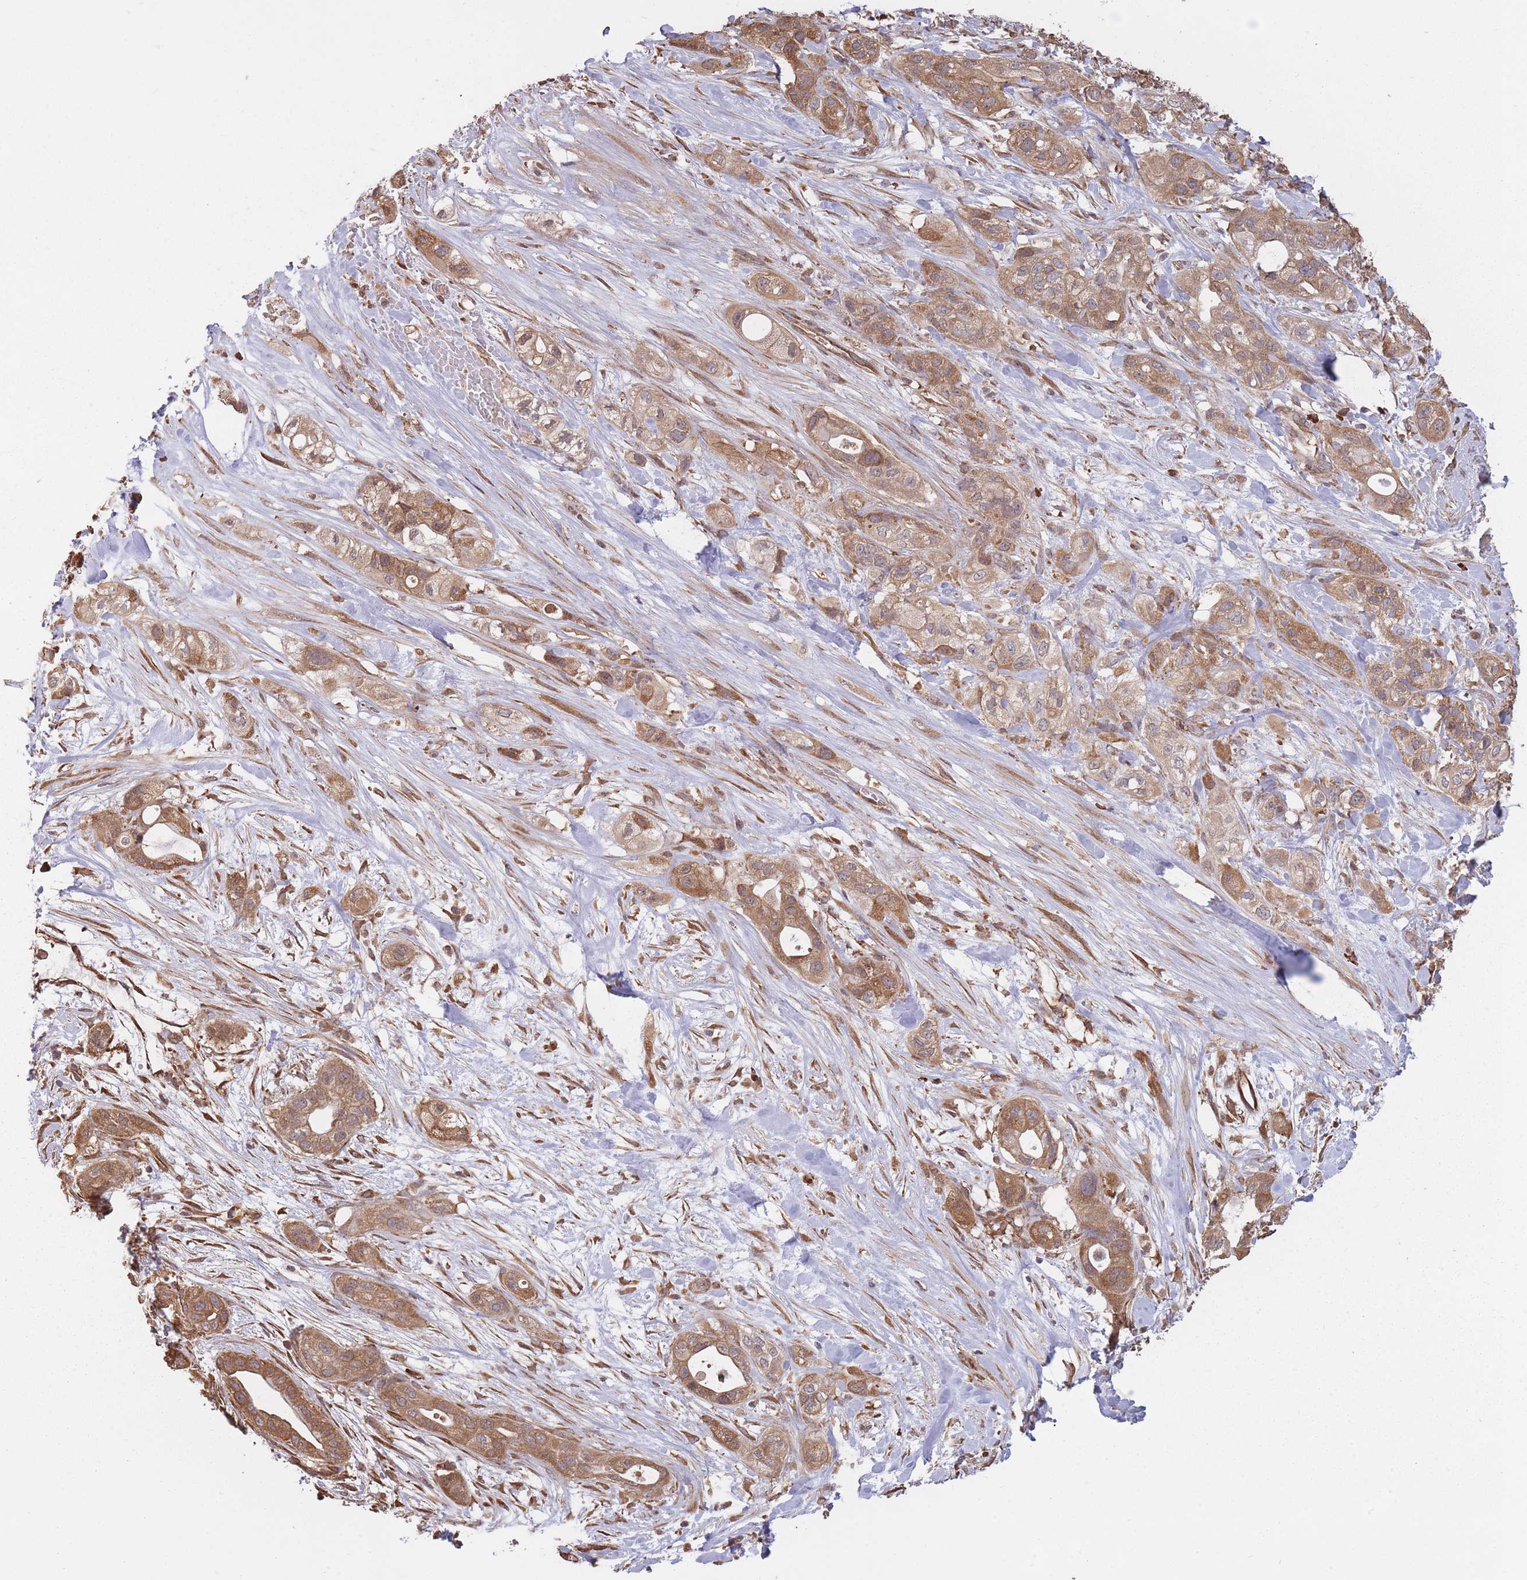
{"staining": {"intensity": "moderate", "quantity": ">75%", "location": "cytoplasmic/membranous"}, "tissue": "pancreatic cancer", "cell_type": "Tumor cells", "image_type": "cancer", "snomed": [{"axis": "morphology", "description": "Adenocarcinoma, NOS"}, {"axis": "topography", "description": "Pancreas"}], "caption": "A brown stain labels moderate cytoplasmic/membranous positivity of a protein in human pancreatic cancer (adenocarcinoma) tumor cells.", "gene": "ARL13B", "patient": {"sex": "male", "age": 44}}